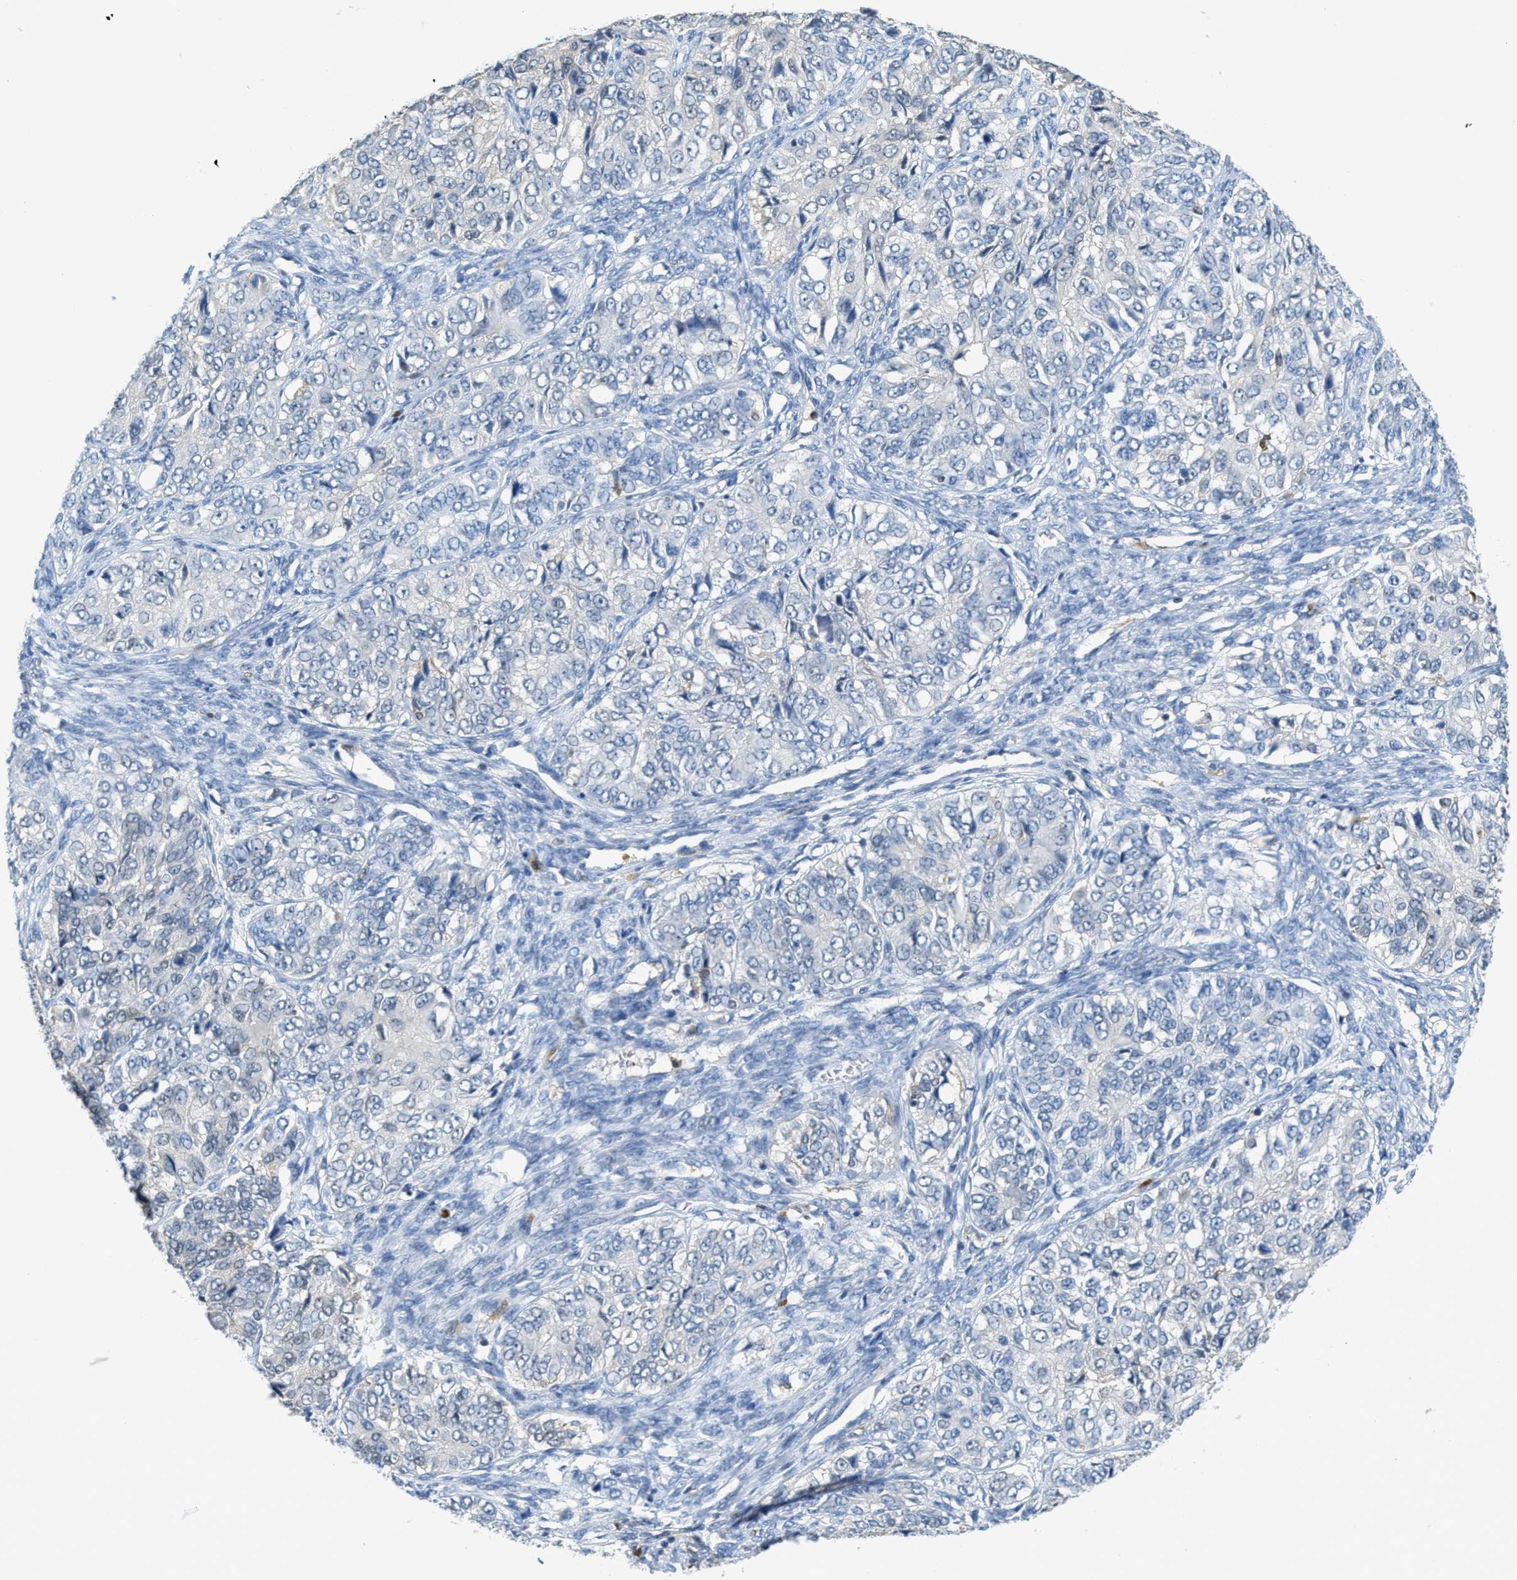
{"staining": {"intensity": "negative", "quantity": "none", "location": "none"}, "tissue": "ovarian cancer", "cell_type": "Tumor cells", "image_type": "cancer", "snomed": [{"axis": "morphology", "description": "Carcinoma, endometroid"}, {"axis": "topography", "description": "Ovary"}], "caption": "Photomicrograph shows no protein staining in tumor cells of endometroid carcinoma (ovarian) tissue.", "gene": "SERPINB1", "patient": {"sex": "female", "age": 51}}